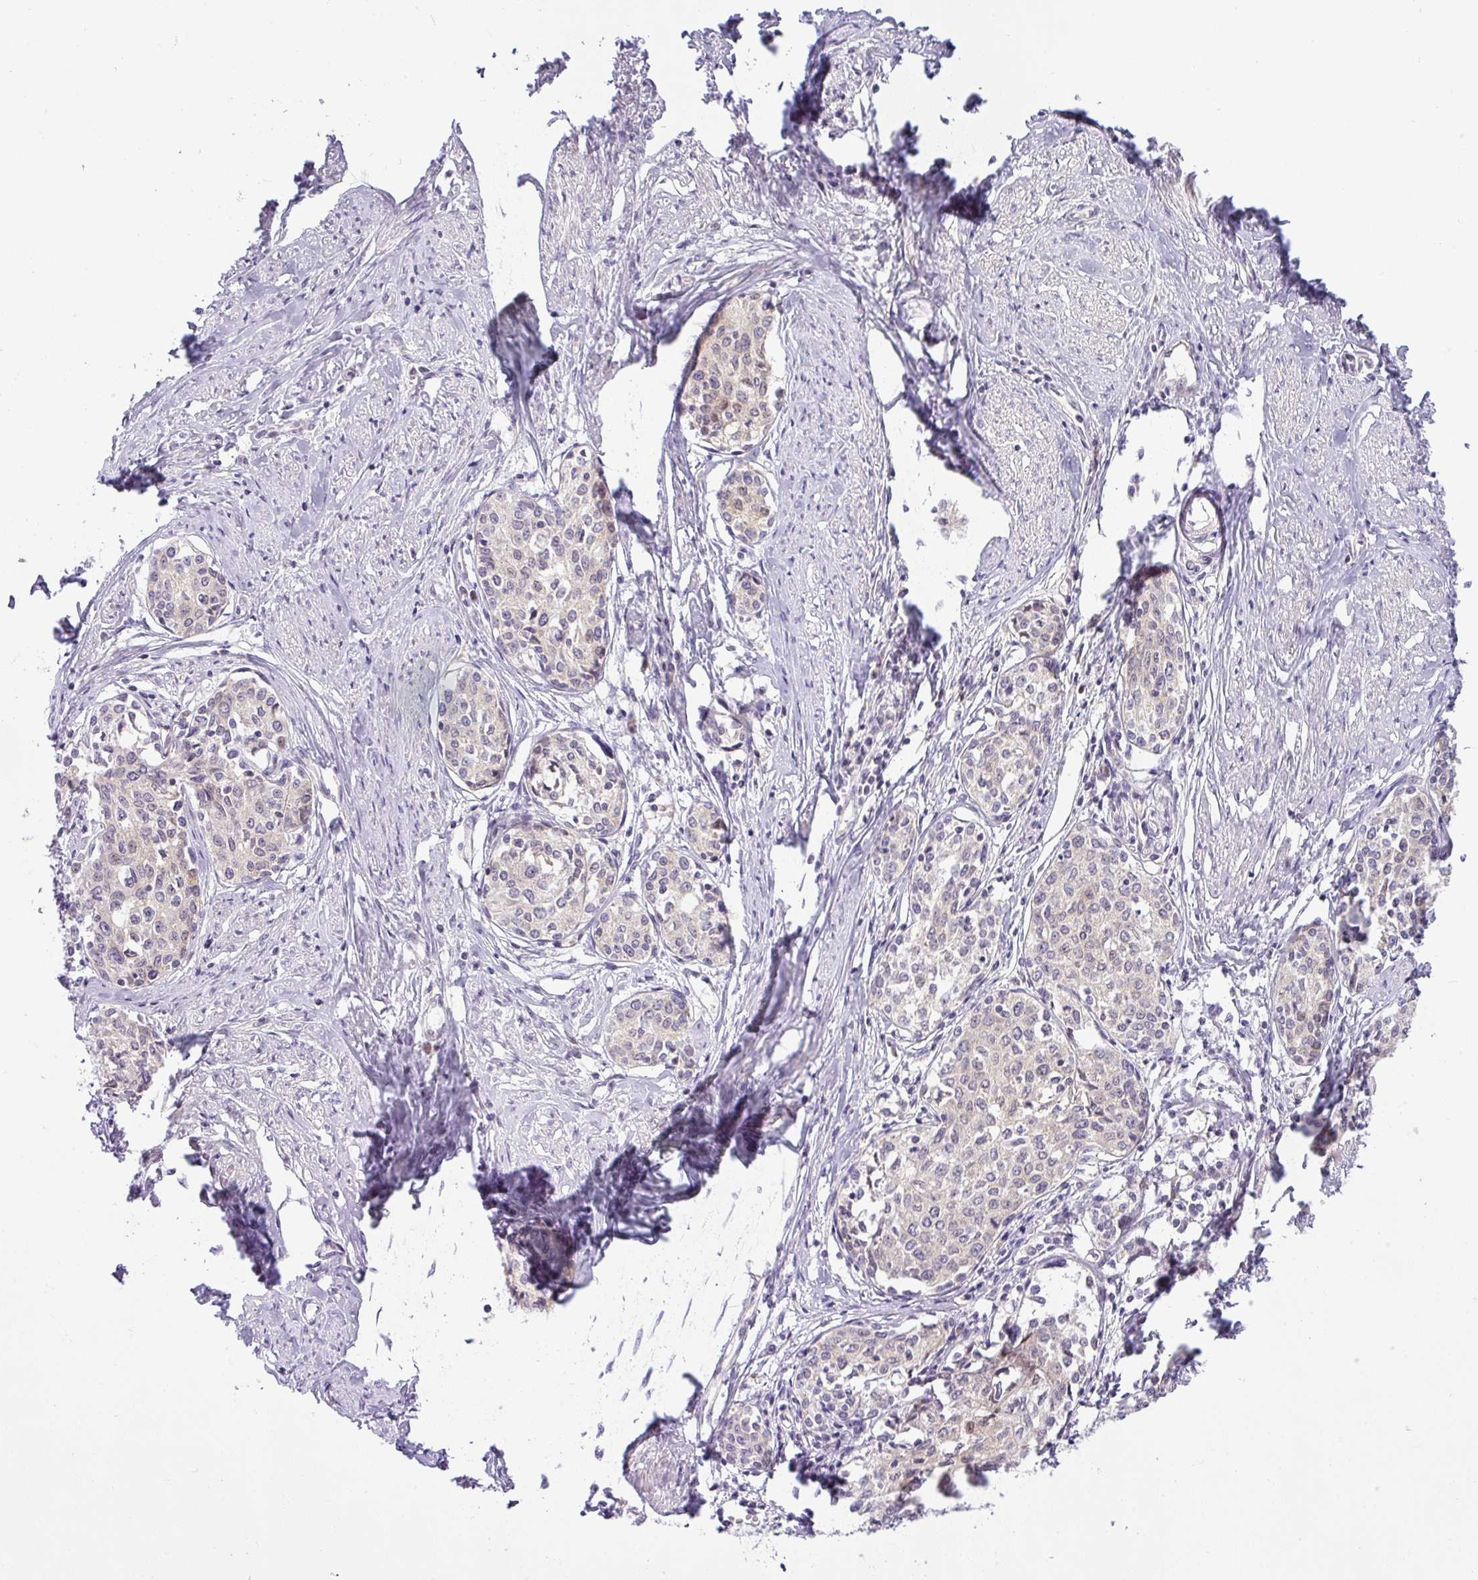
{"staining": {"intensity": "negative", "quantity": "none", "location": "none"}, "tissue": "cervical cancer", "cell_type": "Tumor cells", "image_type": "cancer", "snomed": [{"axis": "morphology", "description": "Squamous cell carcinoma, NOS"}, {"axis": "morphology", "description": "Adenocarcinoma, NOS"}, {"axis": "topography", "description": "Cervix"}], "caption": "Cervical adenocarcinoma stained for a protein using immunohistochemistry reveals no positivity tumor cells.", "gene": "NDUFB2", "patient": {"sex": "female", "age": 52}}